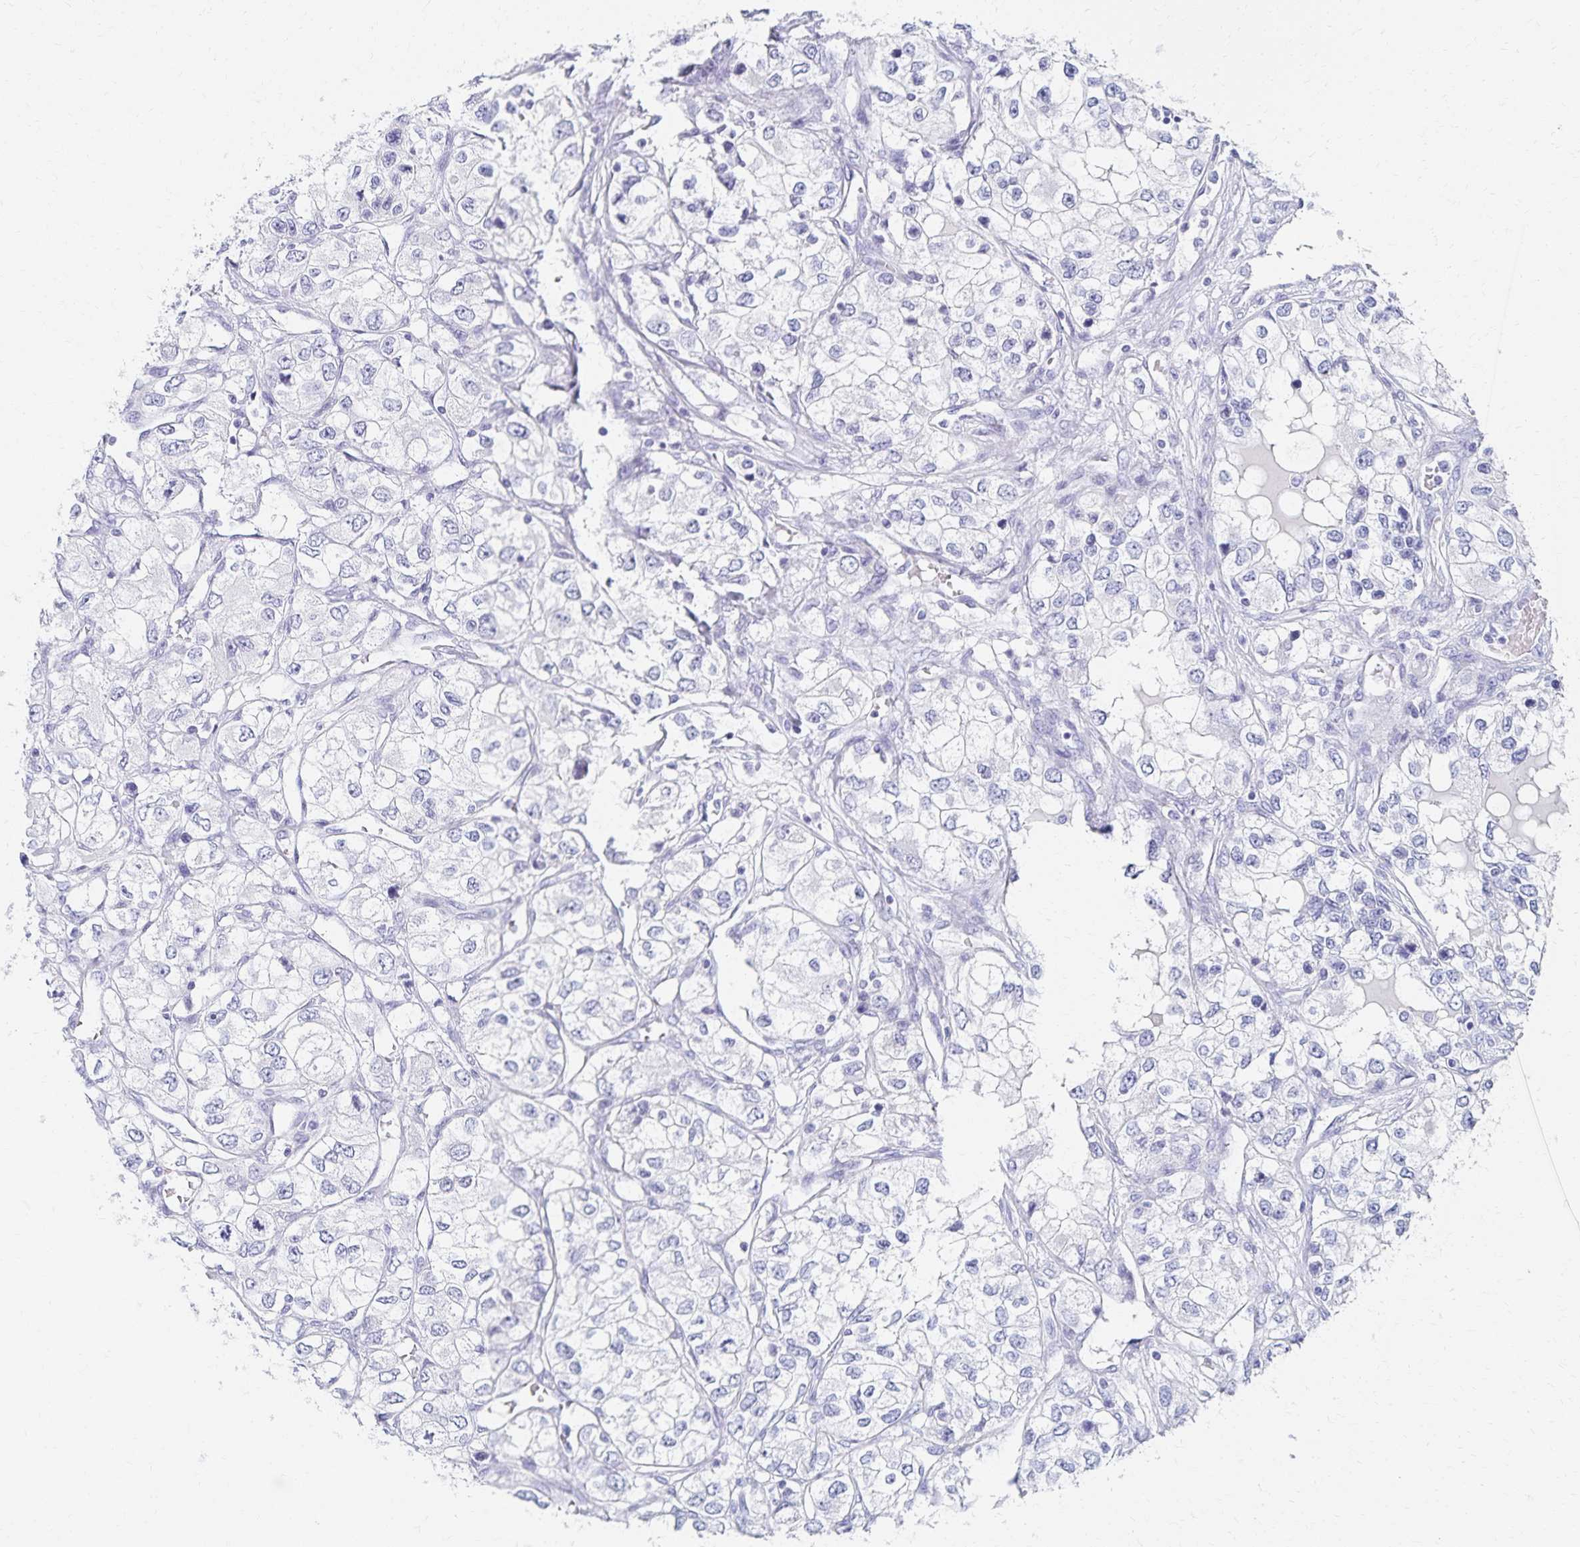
{"staining": {"intensity": "negative", "quantity": "none", "location": "none"}, "tissue": "renal cancer", "cell_type": "Tumor cells", "image_type": "cancer", "snomed": [{"axis": "morphology", "description": "Adenocarcinoma, NOS"}, {"axis": "topography", "description": "Kidney"}], "caption": "Immunohistochemistry micrograph of human renal cancer stained for a protein (brown), which exhibits no positivity in tumor cells. Brightfield microscopy of IHC stained with DAB (3,3'-diaminobenzidine) (brown) and hematoxylin (blue), captured at high magnification.", "gene": "C2orf50", "patient": {"sex": "female", "age": 59}}